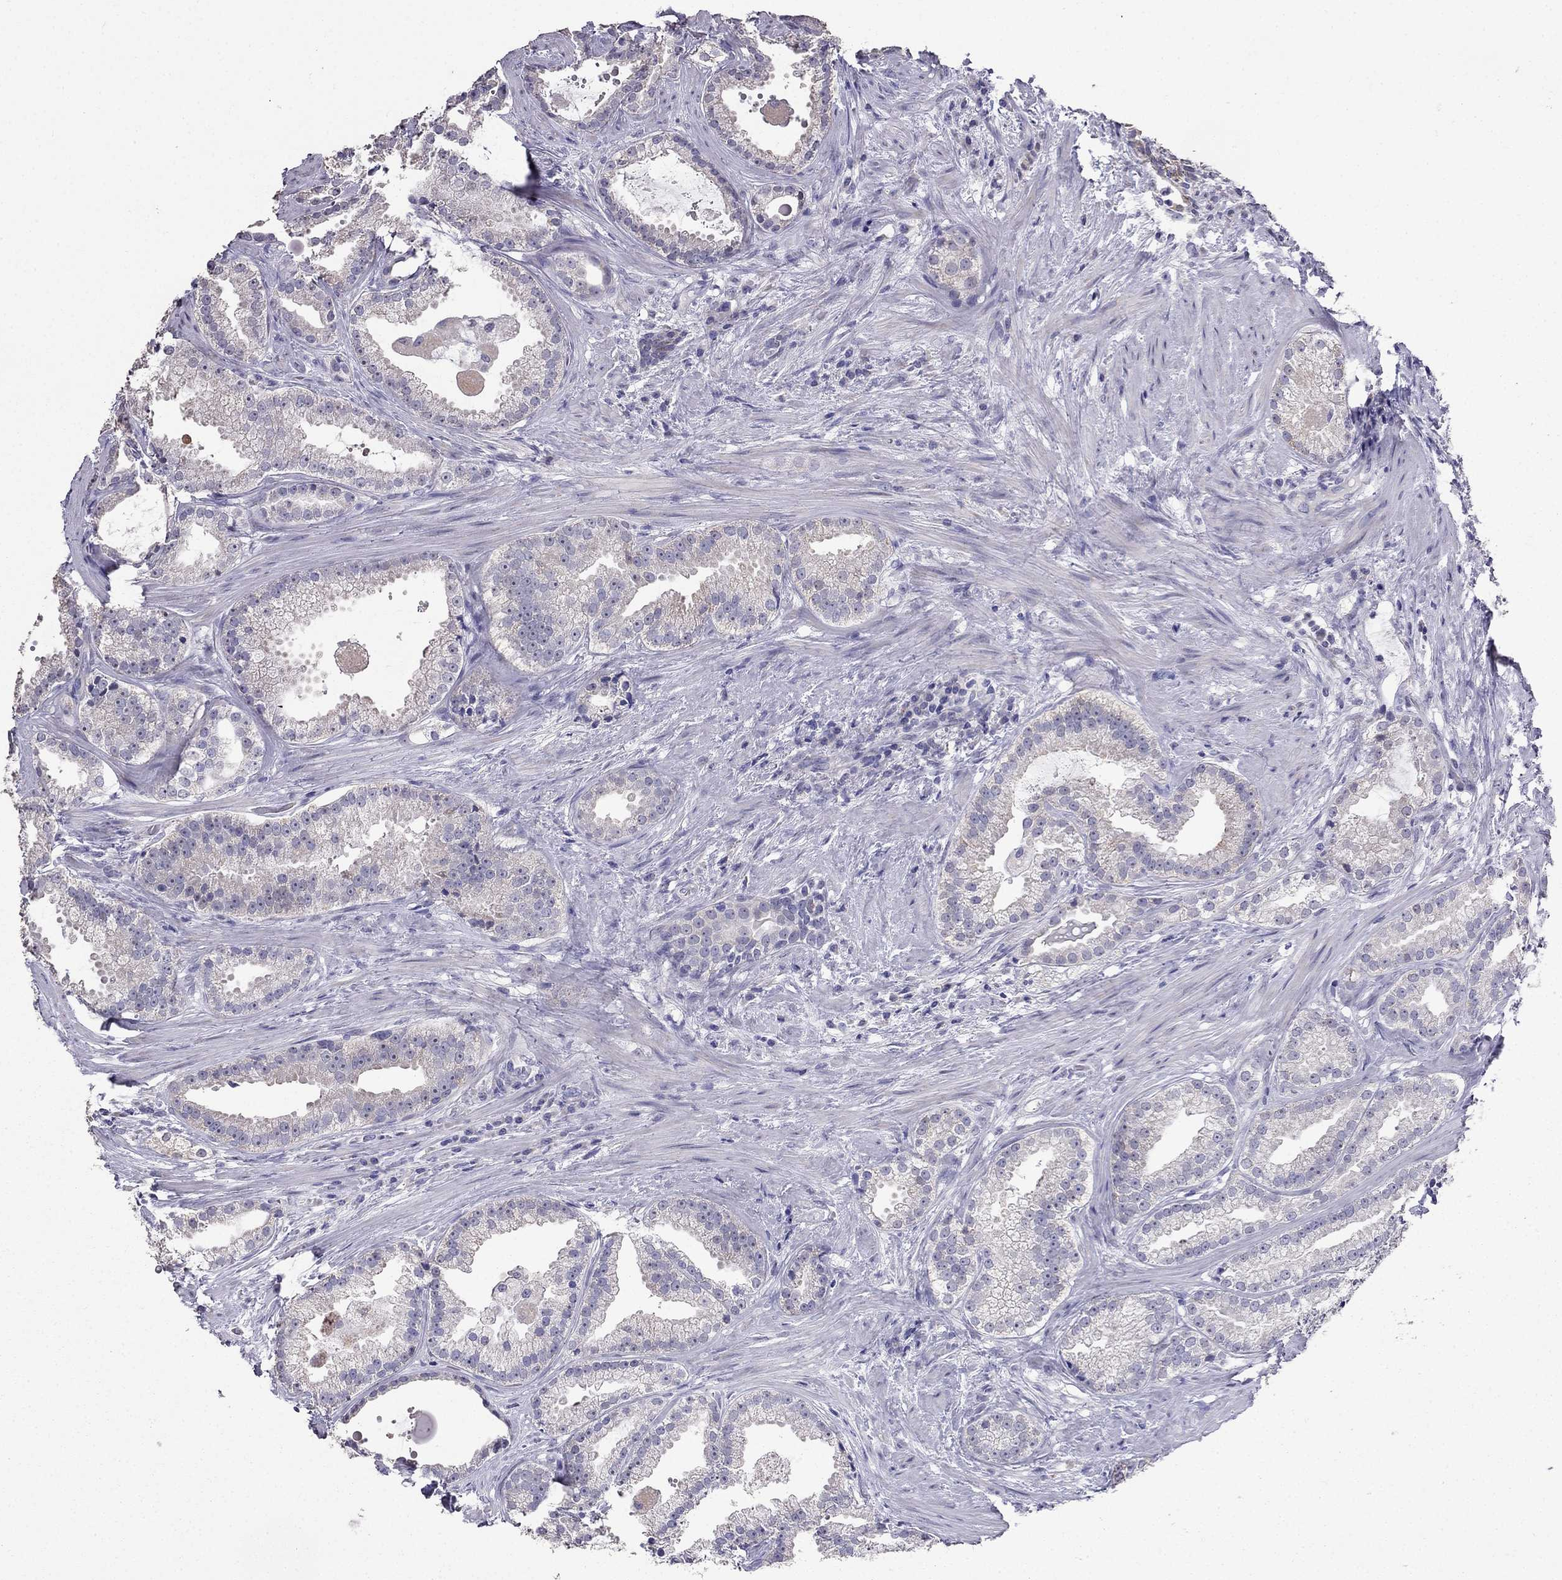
{"staining": {"intensity": "negative", "quantity": "none", "location": "none"}, "tissue": "prostate cancer", "cell_type": "Tumor cells", "image_type": "cancer", "snomed": [{"axis": "morphology", "description": "Adenocarcinoma, NOS"}, {"axis": "morphology", "description": "Adenocarcinoma, High grade"}, {"axis": "topography", "description": "Prostate"}], "caption": "Tumor cells are negative for brown protein staining in prostate cancer (adenocarcinoma).", "gene": "AK5", "patient": {"sex": "male", "age": 64}}